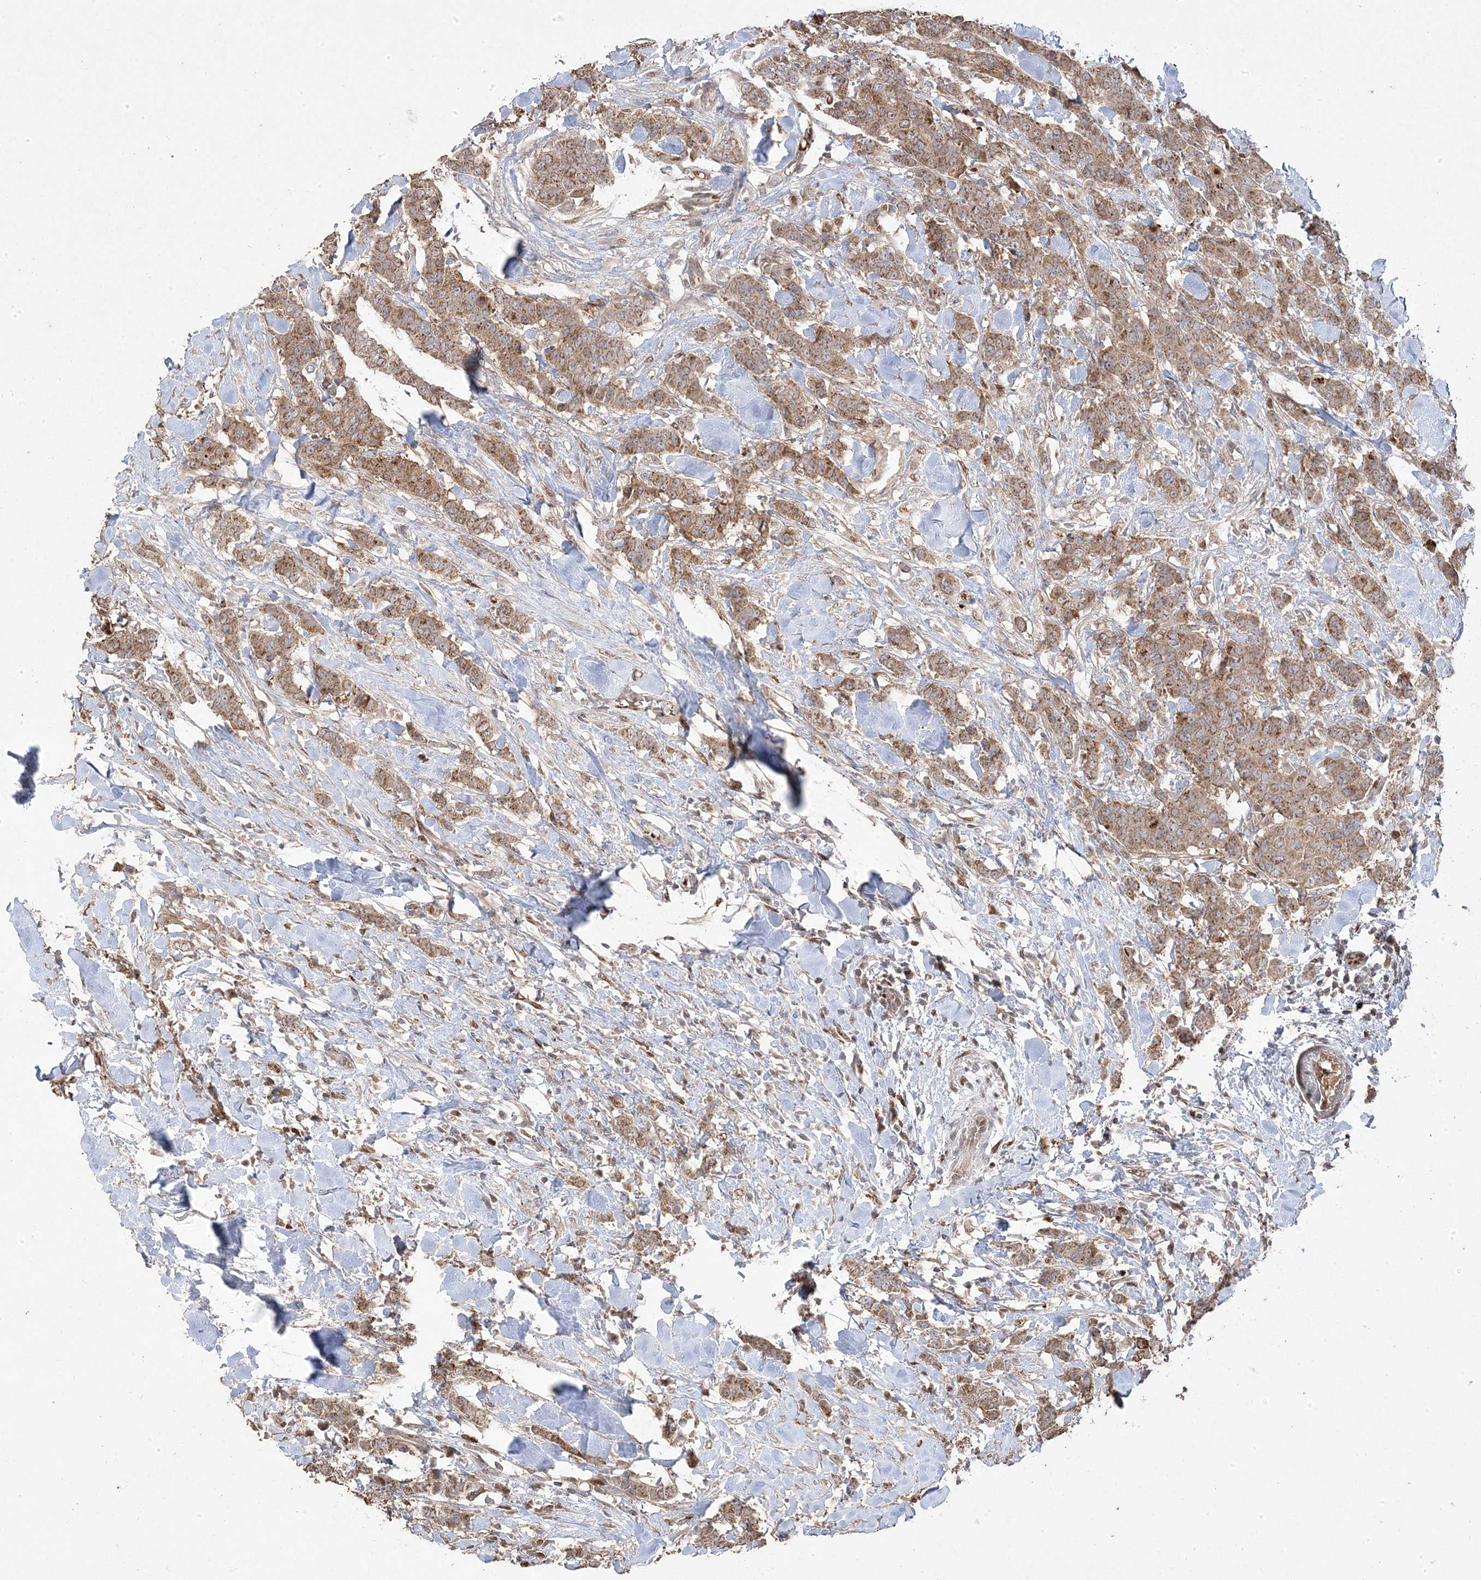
{"staining": {"intensity": "moderate", "quantity": ">75%", "location": "cytoplasmic/membranous"}, "tissue": "breast cancer", "cell_type": "Tumor cells", "image_type": "cancer", "snomed": [{"axis": "morphology", "description": "Duct carcinoma"}, {"axis": "topography", "description": "Breast"}], "caption": "A high-resolution histopathology image shows immunohistochemistry staining of breast cancer, which shows moderate cytoplasmic/membranous staining in about >75% of tumor cells.", "gene": "PPOX", "patient": {"sex": "female", "age": 40}}